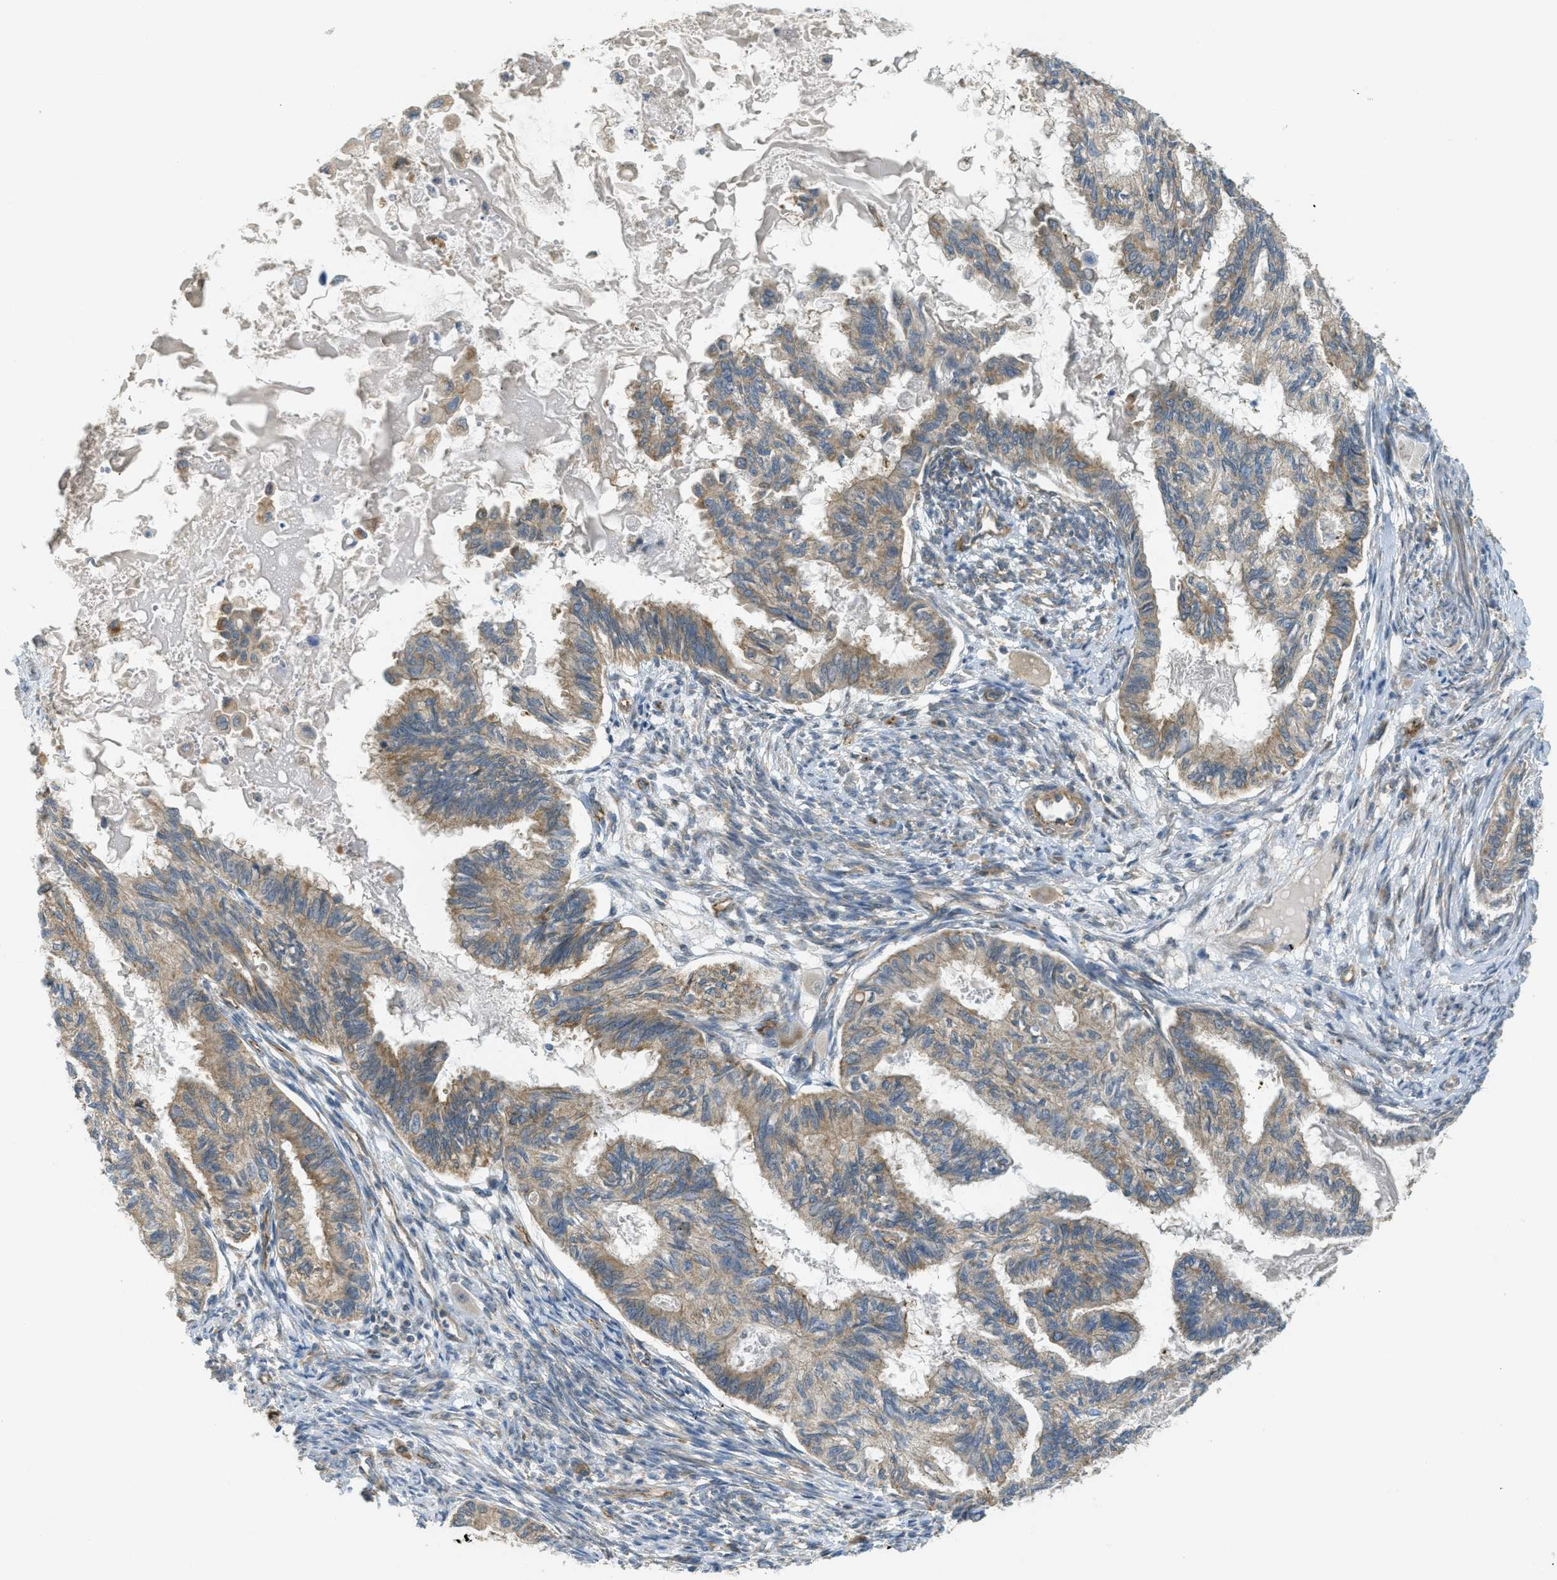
{"staining": {"intensity": "weak", "quantity": ">75%", "location": "cytoplasmic/membranous"}, "tissue": "cervical cancer", "cell_type": "Tumor cells", "image_type": "cancer", "snomed": [{"axis": "morphology", "description": "Normal tissue, NOS"}, {"axis": "morphology", "description": "Adenocarcinoma, NOS"}, {"axis": "topography", "description": "Cervix"}, {"axis": "topography", "description": "Endometrium"}], "caption": "An IHC photomicrograph of tumor tissue is shown. Protein staining in brown shows weak cytoplasmic/membranous positivity in cervical cancer (adenocarcinoma) within tumor cells.", "gene": "JCAD", "patient": {"sex": "female", "age": 86}}